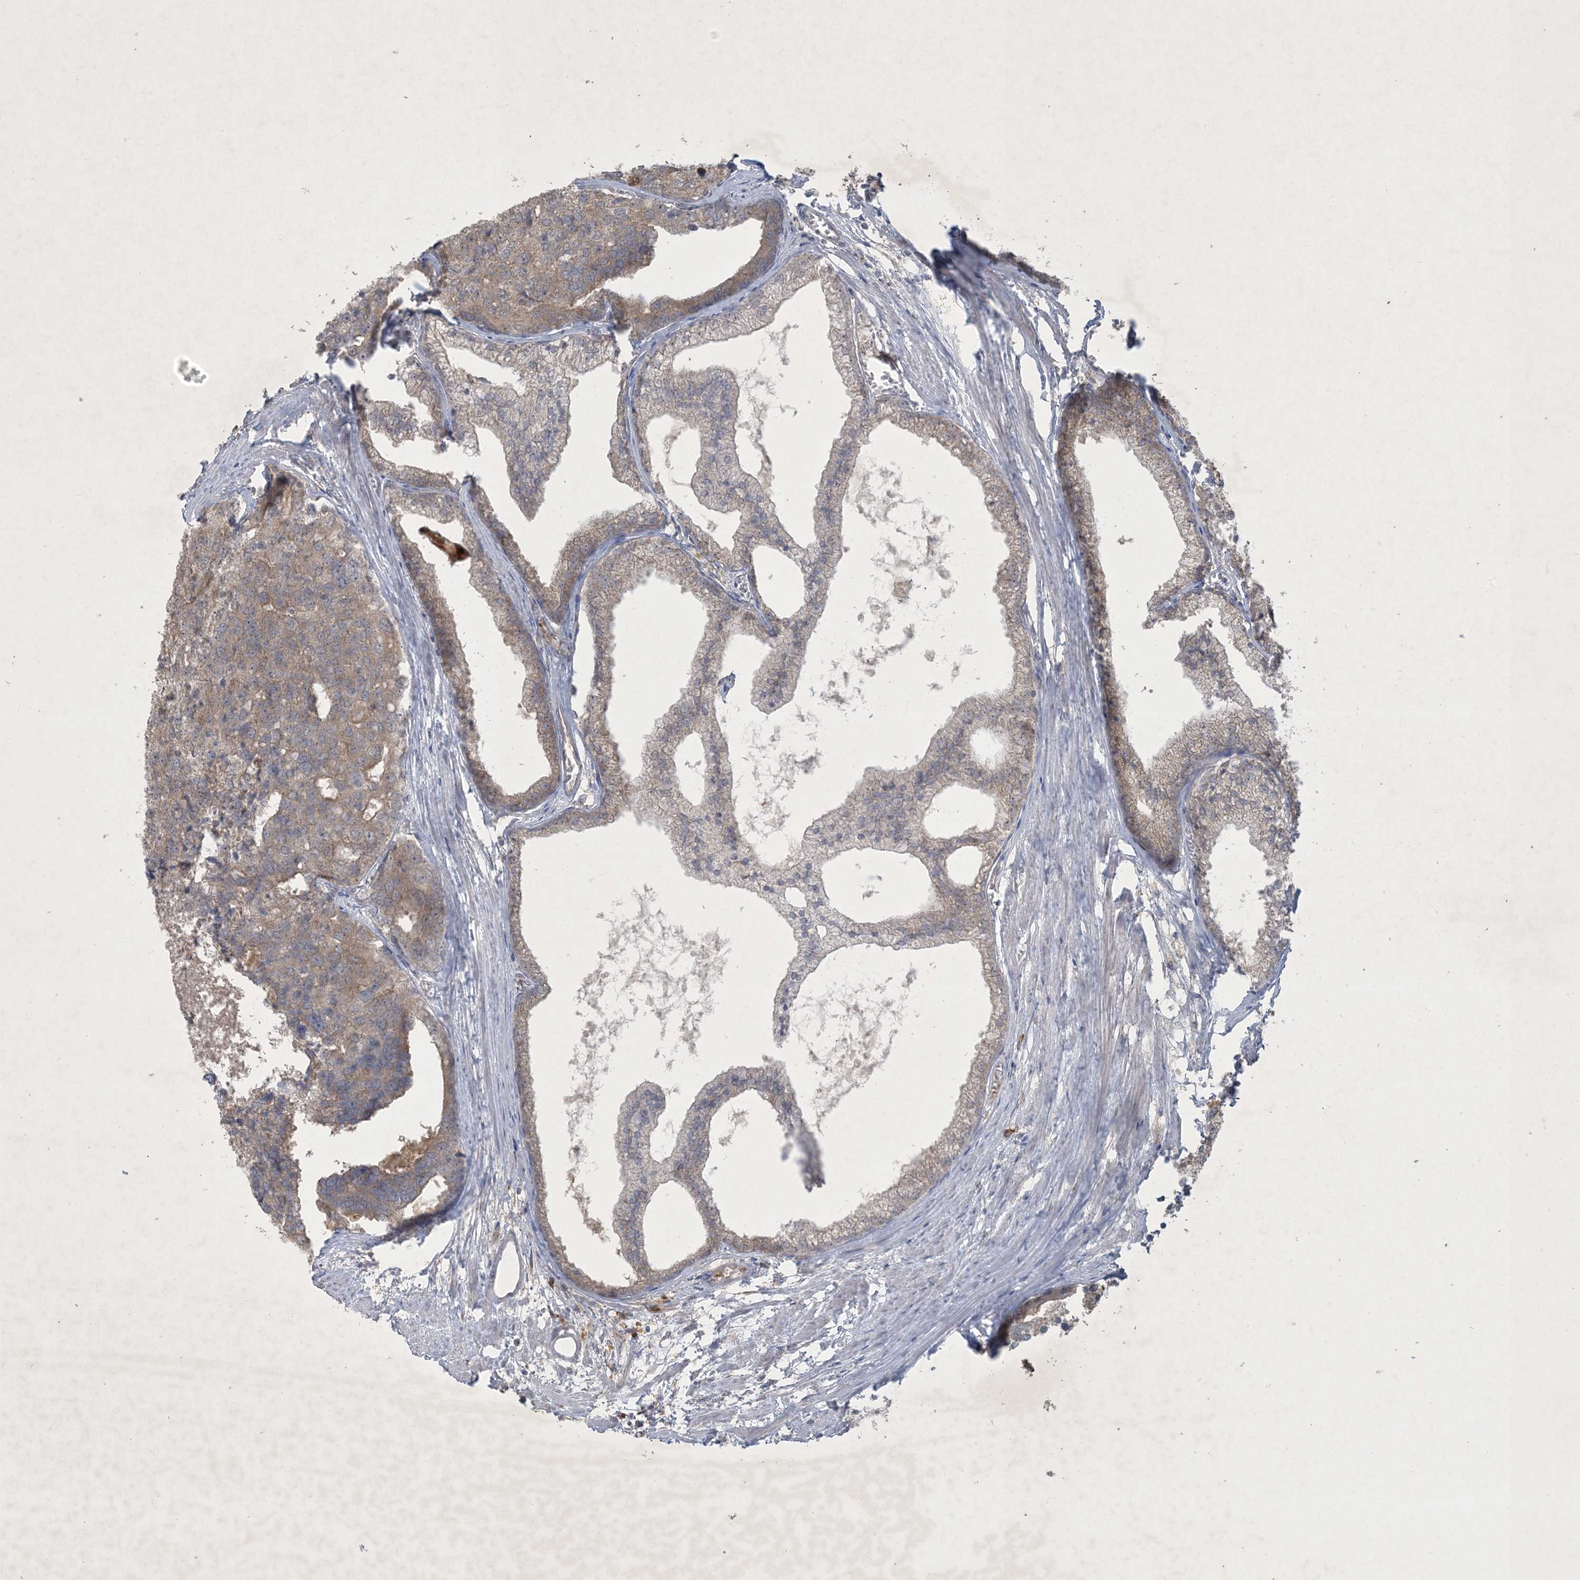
{"staining": {"intensity": "weak", "quantity": "<25%", "location": "cytoplasmic/membranous"}, "tissue": "prostate cancer", "cell_type": "Tumor cells", "image_type": "cancer", "snomed": [{"axis": "morphology", "description": "Adenocarcinoma, High grade"}, {"axis": "topography", "description": "Prostate"}], "caption": "High magnification brightfield microscopy of prostate cancer stained with DAB (3,3'-diaminobenzidine) (brown) and counterstained with hematoxylin (blue): tumor cells show no significant positivity.", "gene": "NRBP2", "patient": {"sex": "male", "age": 50}}